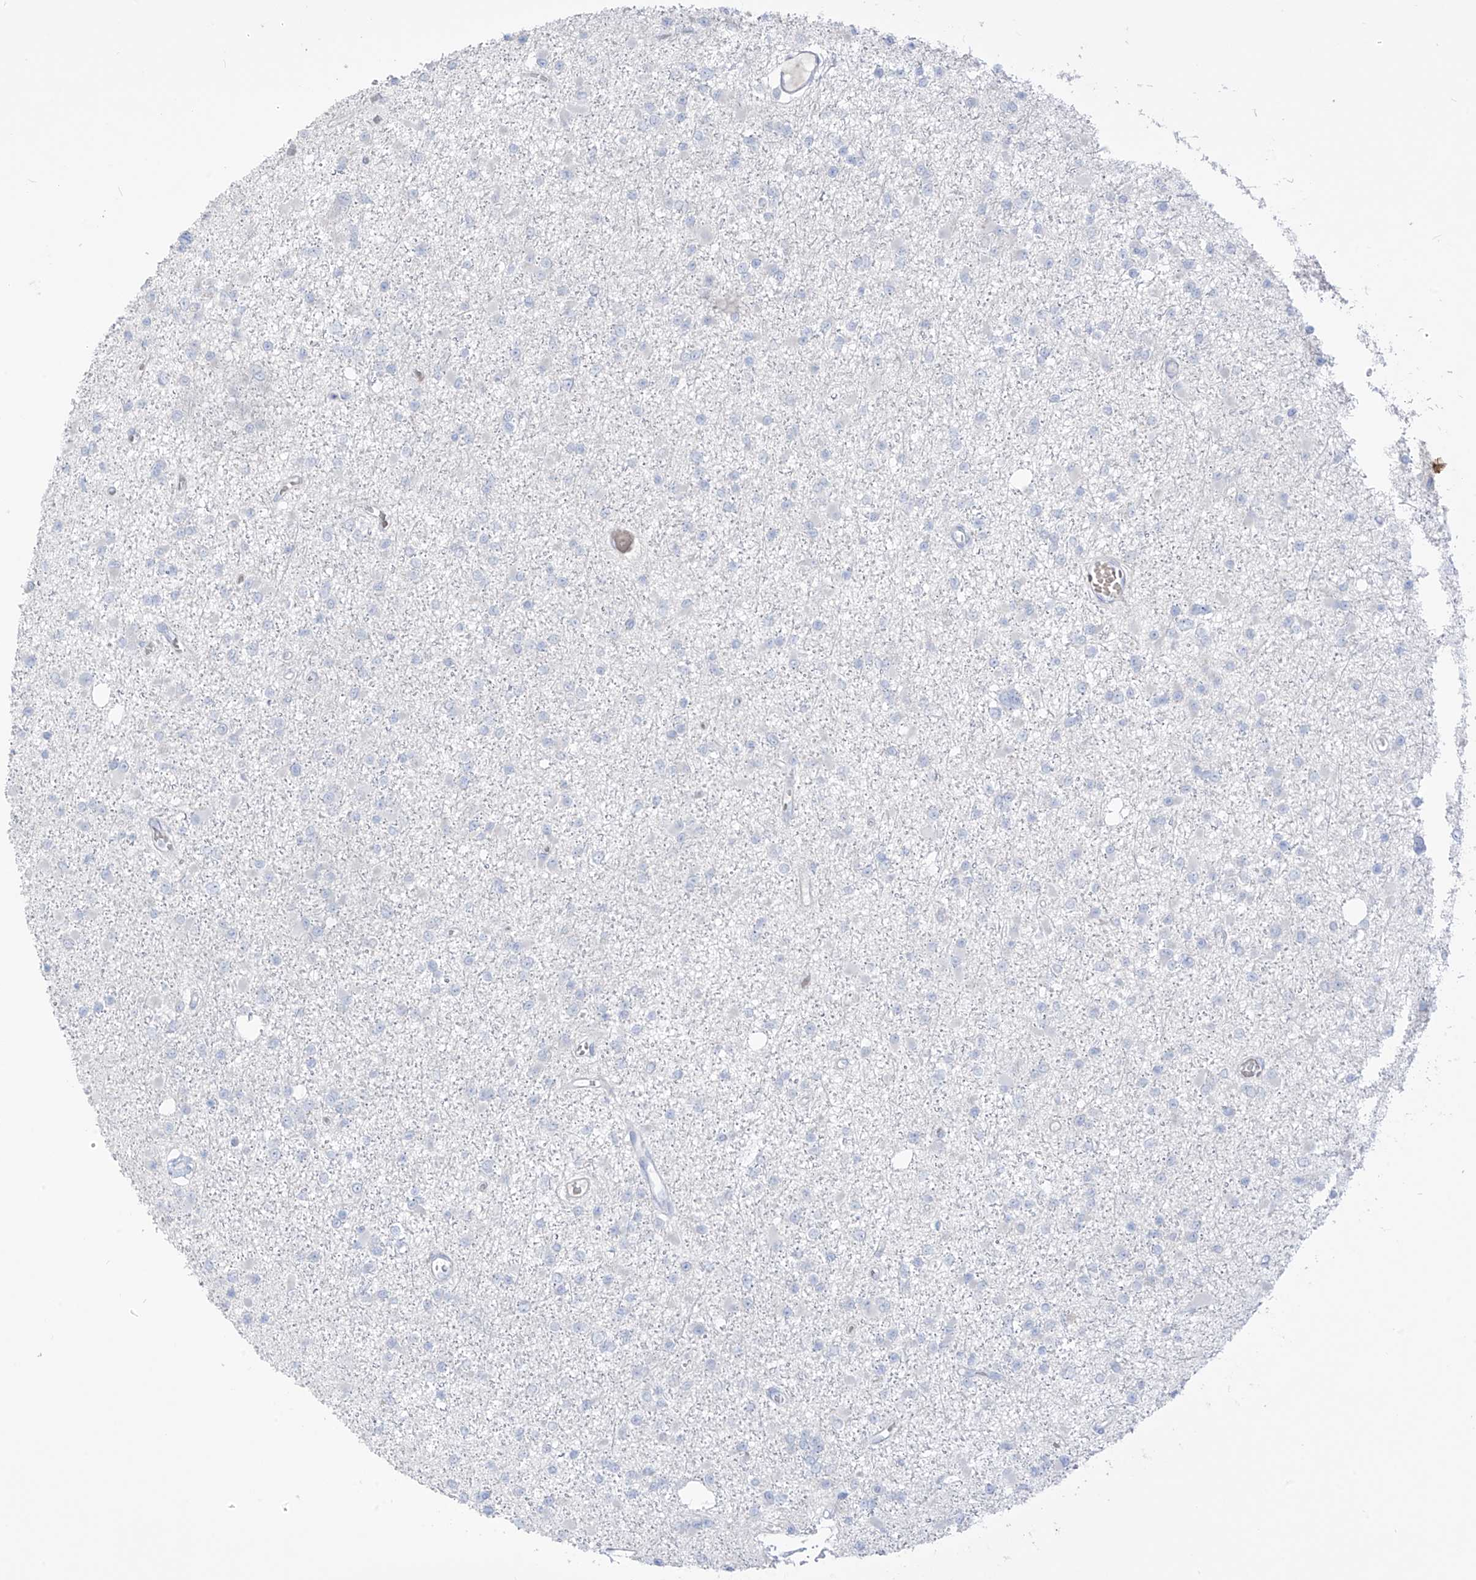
{"staining": {"intensity": "negative", "quantity": "none", "location": "none"}, "tissue": "glioma", "cell_type": "Tumor cells", "image_type": "cancer", "snomed": [{"axis": "morphology", "description": "Glioma, malignant, Low grade"}, {"axis": "topography", "description": "Brain"}], "caption": "The immunohistochemistry (IHC) micrograph has no significant staining in tumor cells of malignant low-grade glioma tissue.", "gene": "ASPRV1", "patient": {"sex": "female", "age": 22}}